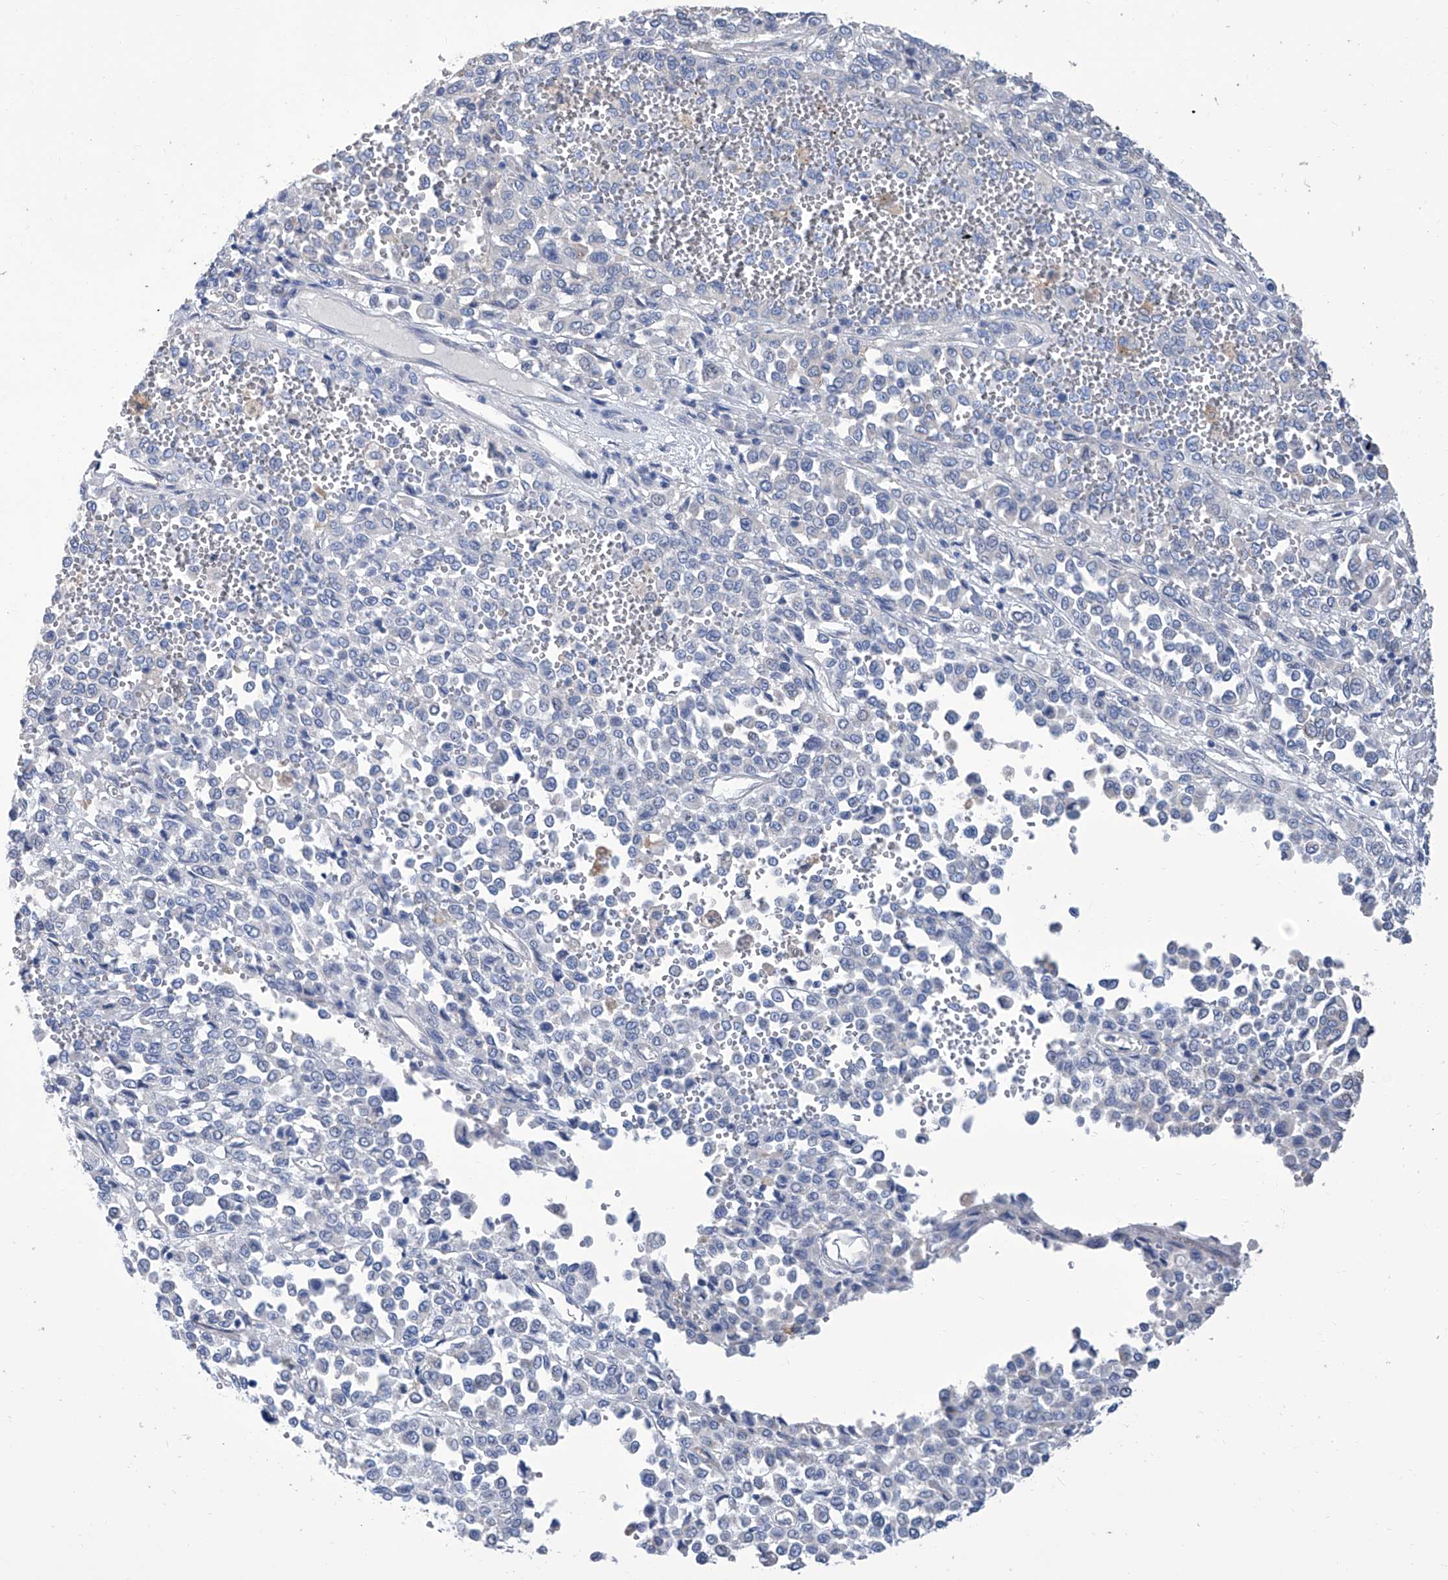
{"staining": {"intensity": "negative", "quantity": "none", "location": "none"}, "tissue": "melanoma", "cell_type": "Tumor cells", "image_type": "cancer", "snomed": [{"axis": "morphology", "description": "Malignant melanoma, Metastatic site"}, {"axis": "topography", "description": "Pancreas"}], "caption": "Immunohistochemistry of human malignant melanoma (metastatic site) demonstrates no expression in tumor cells. Nuclei are stained in blue.", "gene": "SMS", "patient": {"sex": "female", "age": 30}}